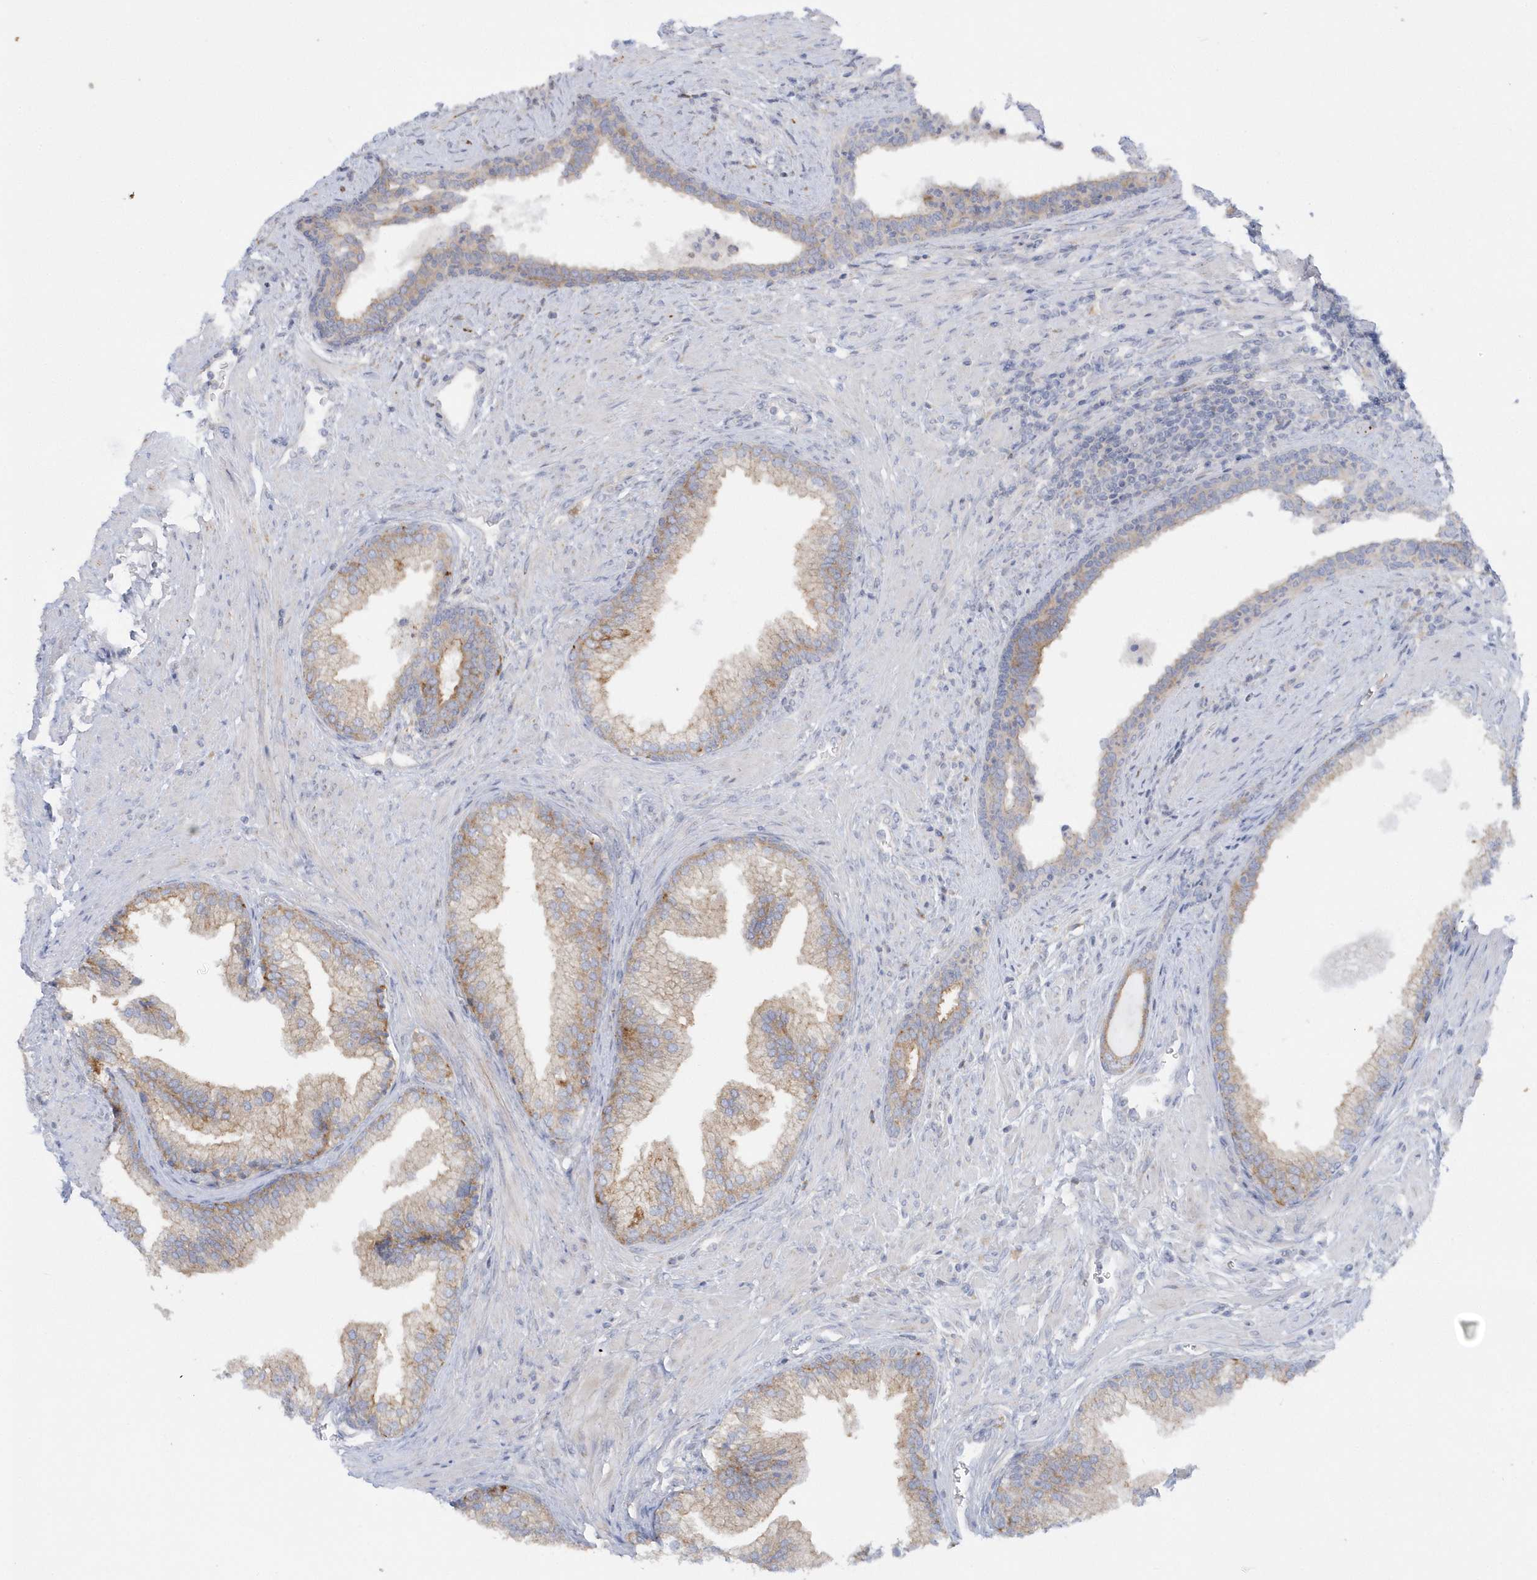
{"staining": {"intensity": "moderate", "quantity": "25%-75%", "location": "cytoplasmic/membranous"}, "tissue": "prostate", "cell_type": "Glandular cells", "image_type": "normal", "snomed": [{"axis": "morphology", "description": "Normal tissue, NOS"}, {"axis": "topography", "description": "Prostate"}], "caption": "Immunohistochemistry (IHC) of benign prostate displays medium levels of moderate cytoplasmic/membranous expression in approximately 25%-75% of glandular cells.", "gene": "DNAJC18", "patient": {"sex": "male", "age": 76}}